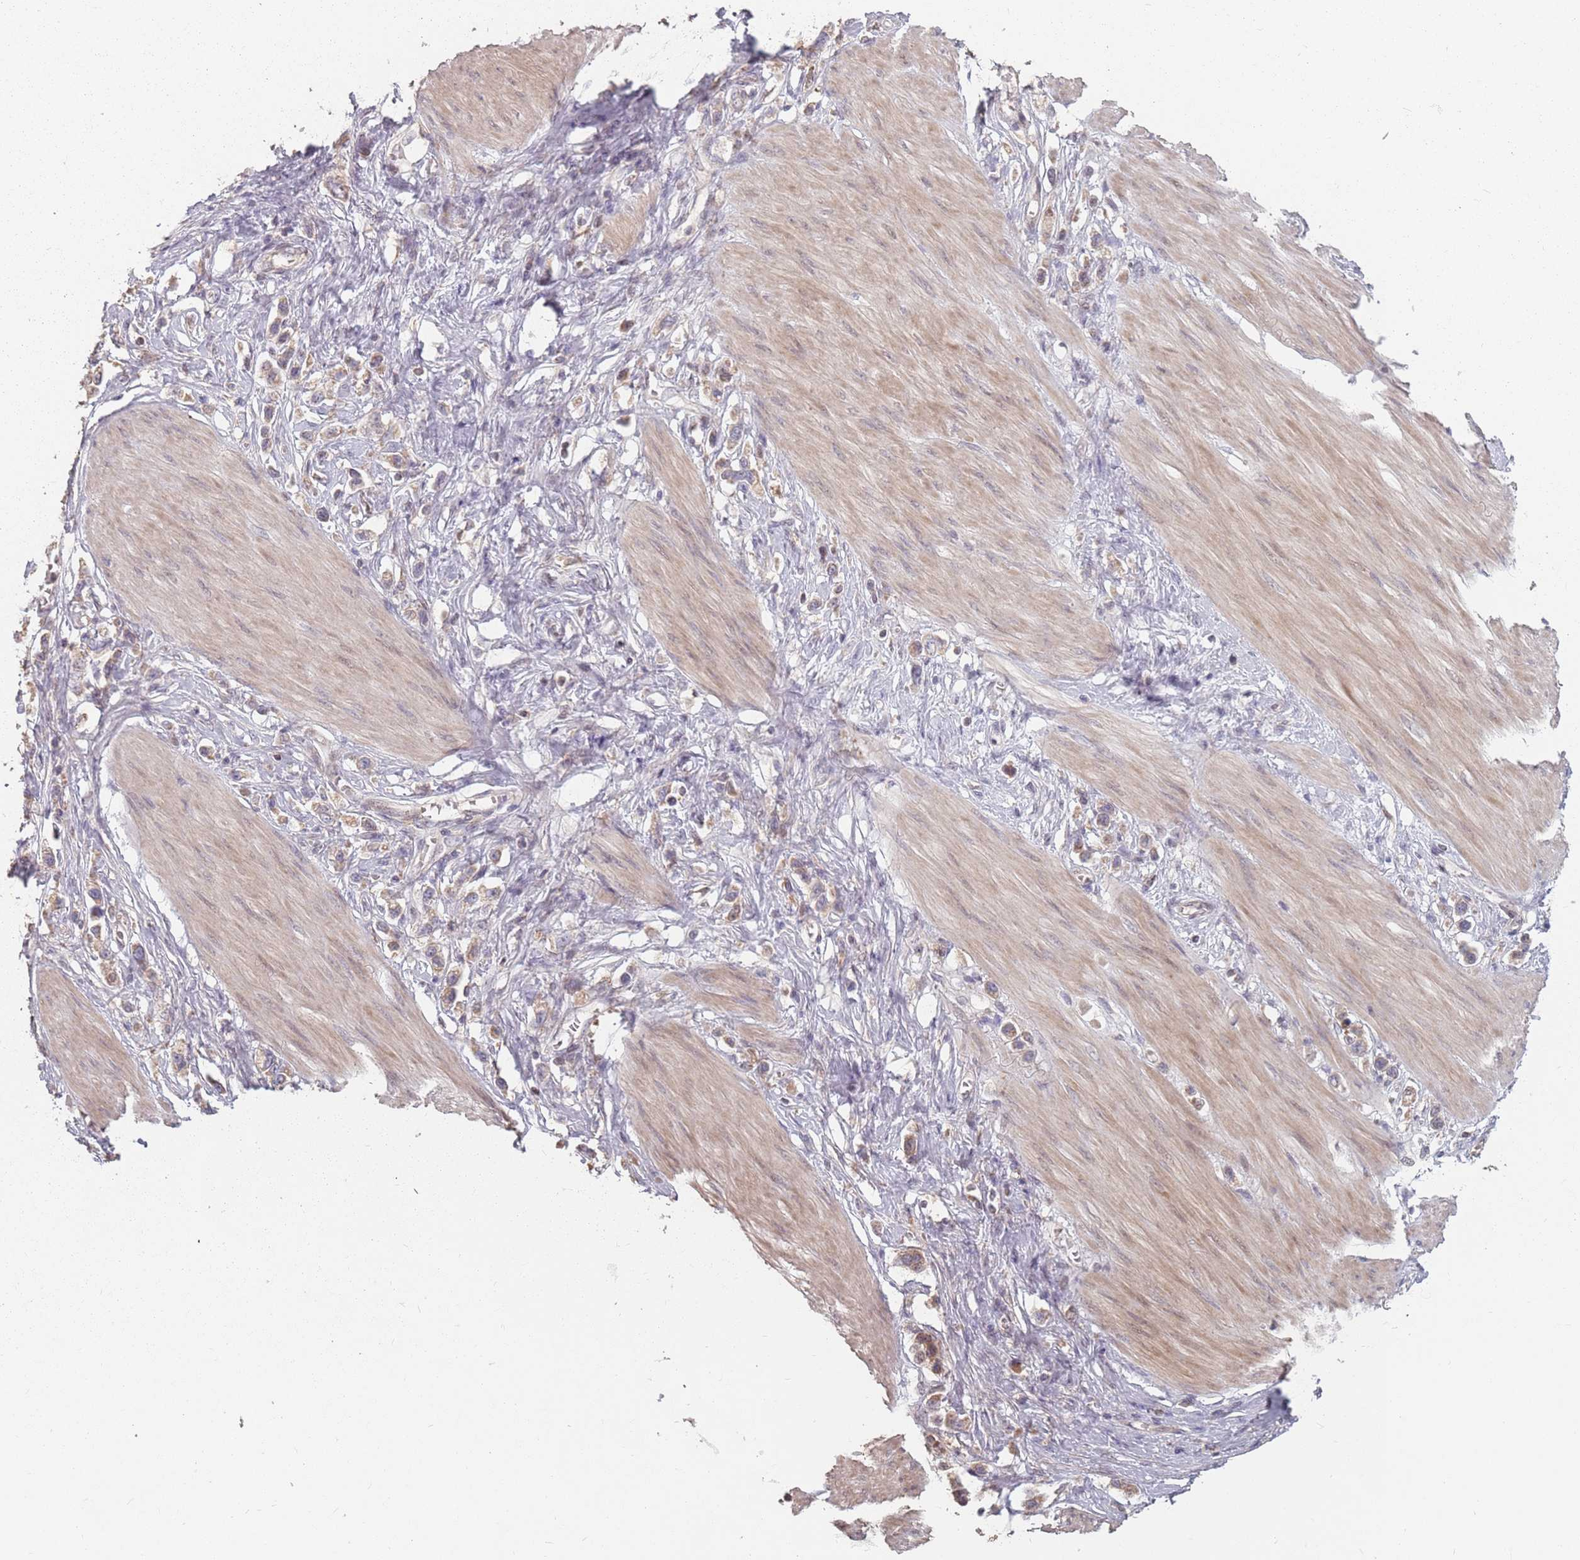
{"staining": {"intensity": "weak", "quantity": "25%-75%", "location": "cytoplasmic/membranous"}, "tissue": "stomach cancer", "cell_type": "Tumor cells", "image_type": "cancer", "snomed": [{"axis": "morphology", "description": "Adenocarcinoma, NOS"}, {"axis": "topography", "description": "Stomach"}], "caption": "Immunohistochemistry micrograph of neoplastic tissue: stomach cancer (adenocarcinoma) stained using immunohistochemistry displays low levels of weak protein expression localized specifically in the cytoplasmic/membranous of tumor cells, appearing as a cytoplasmic/membranous brown color.", "gene": "VPS52", "patient": {"sex": "female", "age": 65}}